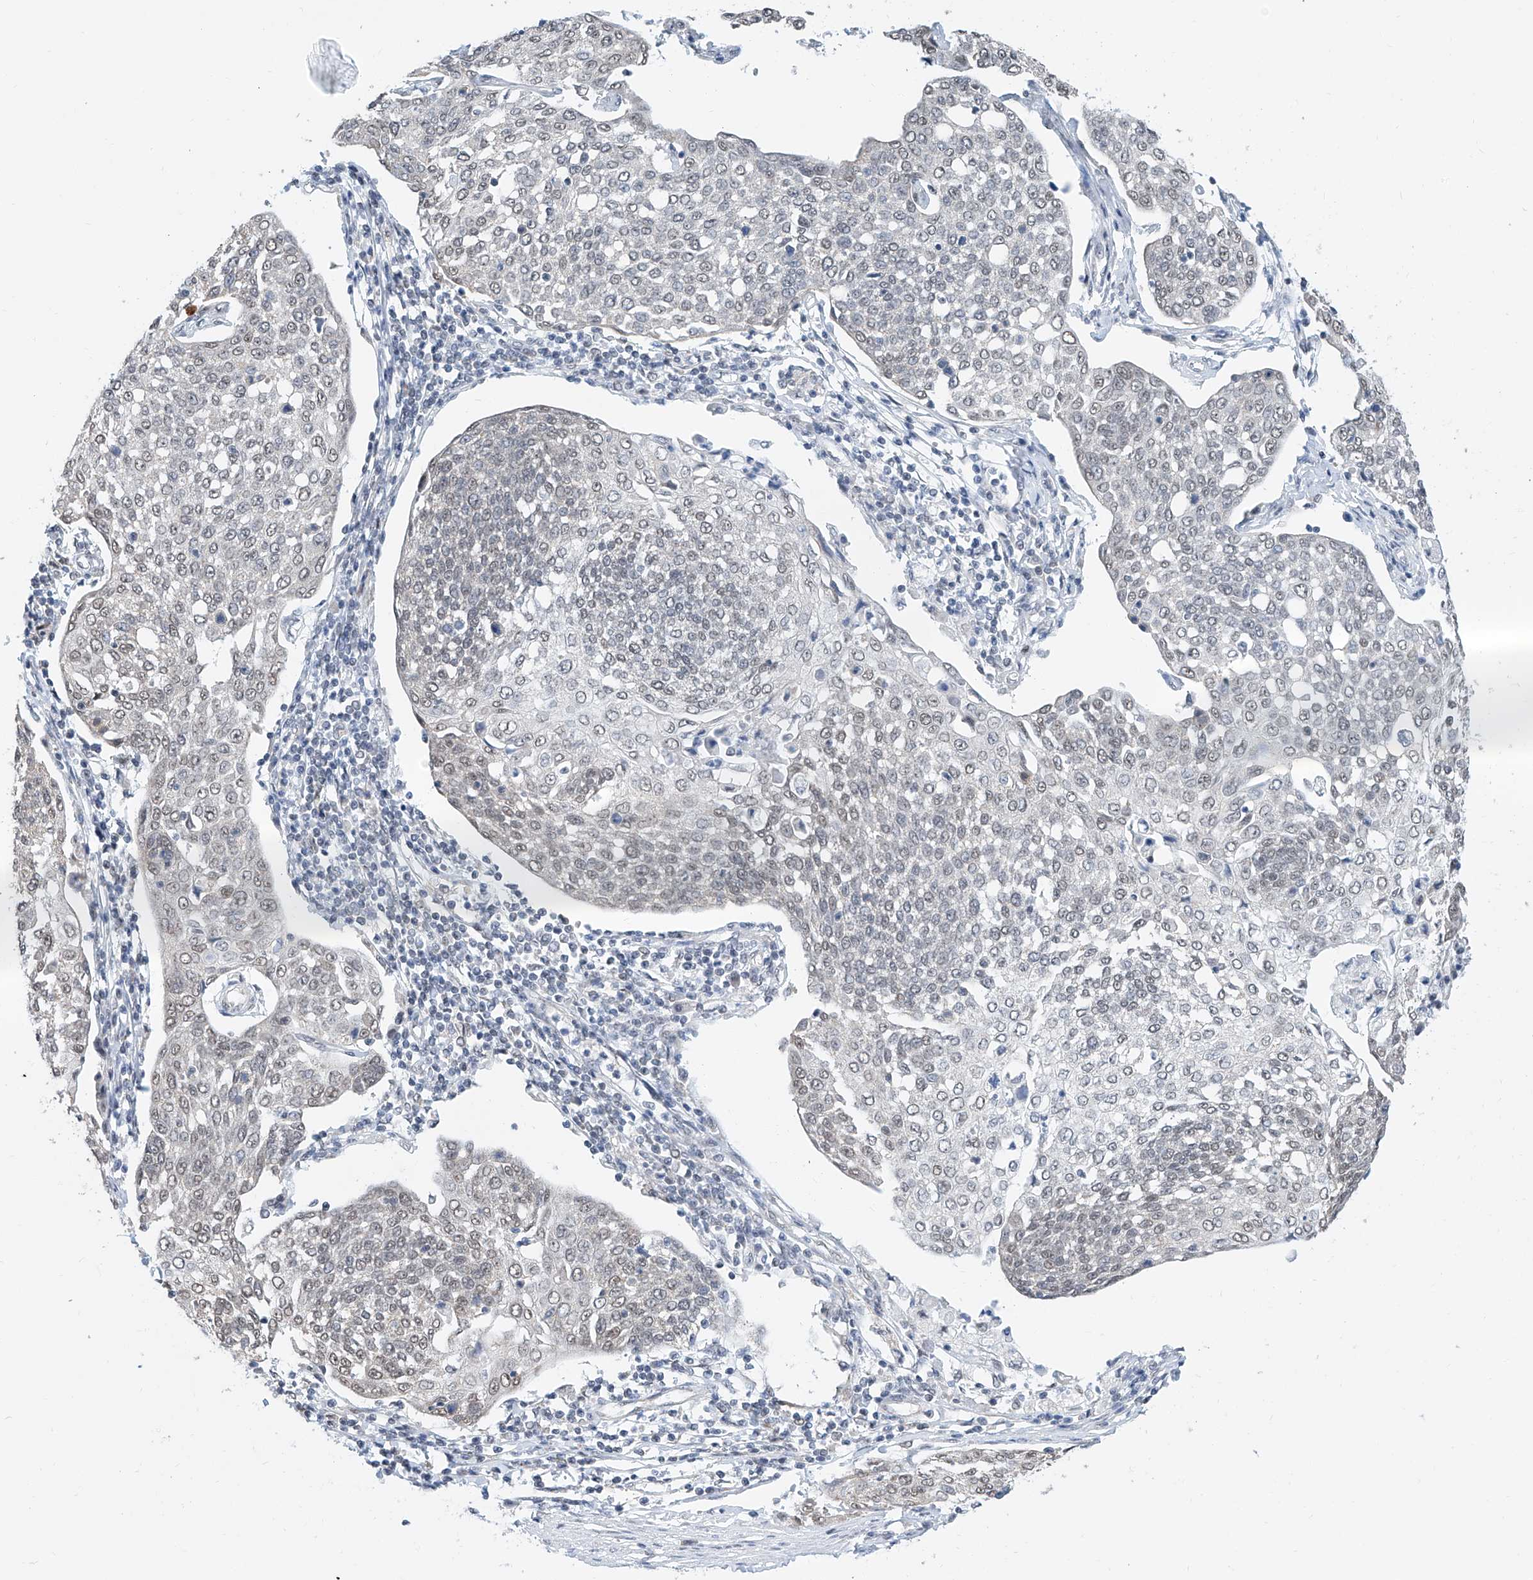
{"staining": {"intensity": "moderate", "quantity": "<25%", "location": "nuclear"}, "tissue": "cervical cancer", "cell_type": "Tumor cells", "image_type": "cancer", "snomed": [{"axis": "morphology", "description": "Squamous cell carcinoma, NOS"}, {"axis": "topography", "description": "Cervix"}], "caption": "Cervical cancer was stained to show a protein in brown. There is low levels of moderate nuclear staining in about <25% of tumor cells.", "gene": "SDE2", "patient": {"sex": "female", "age": 34}}